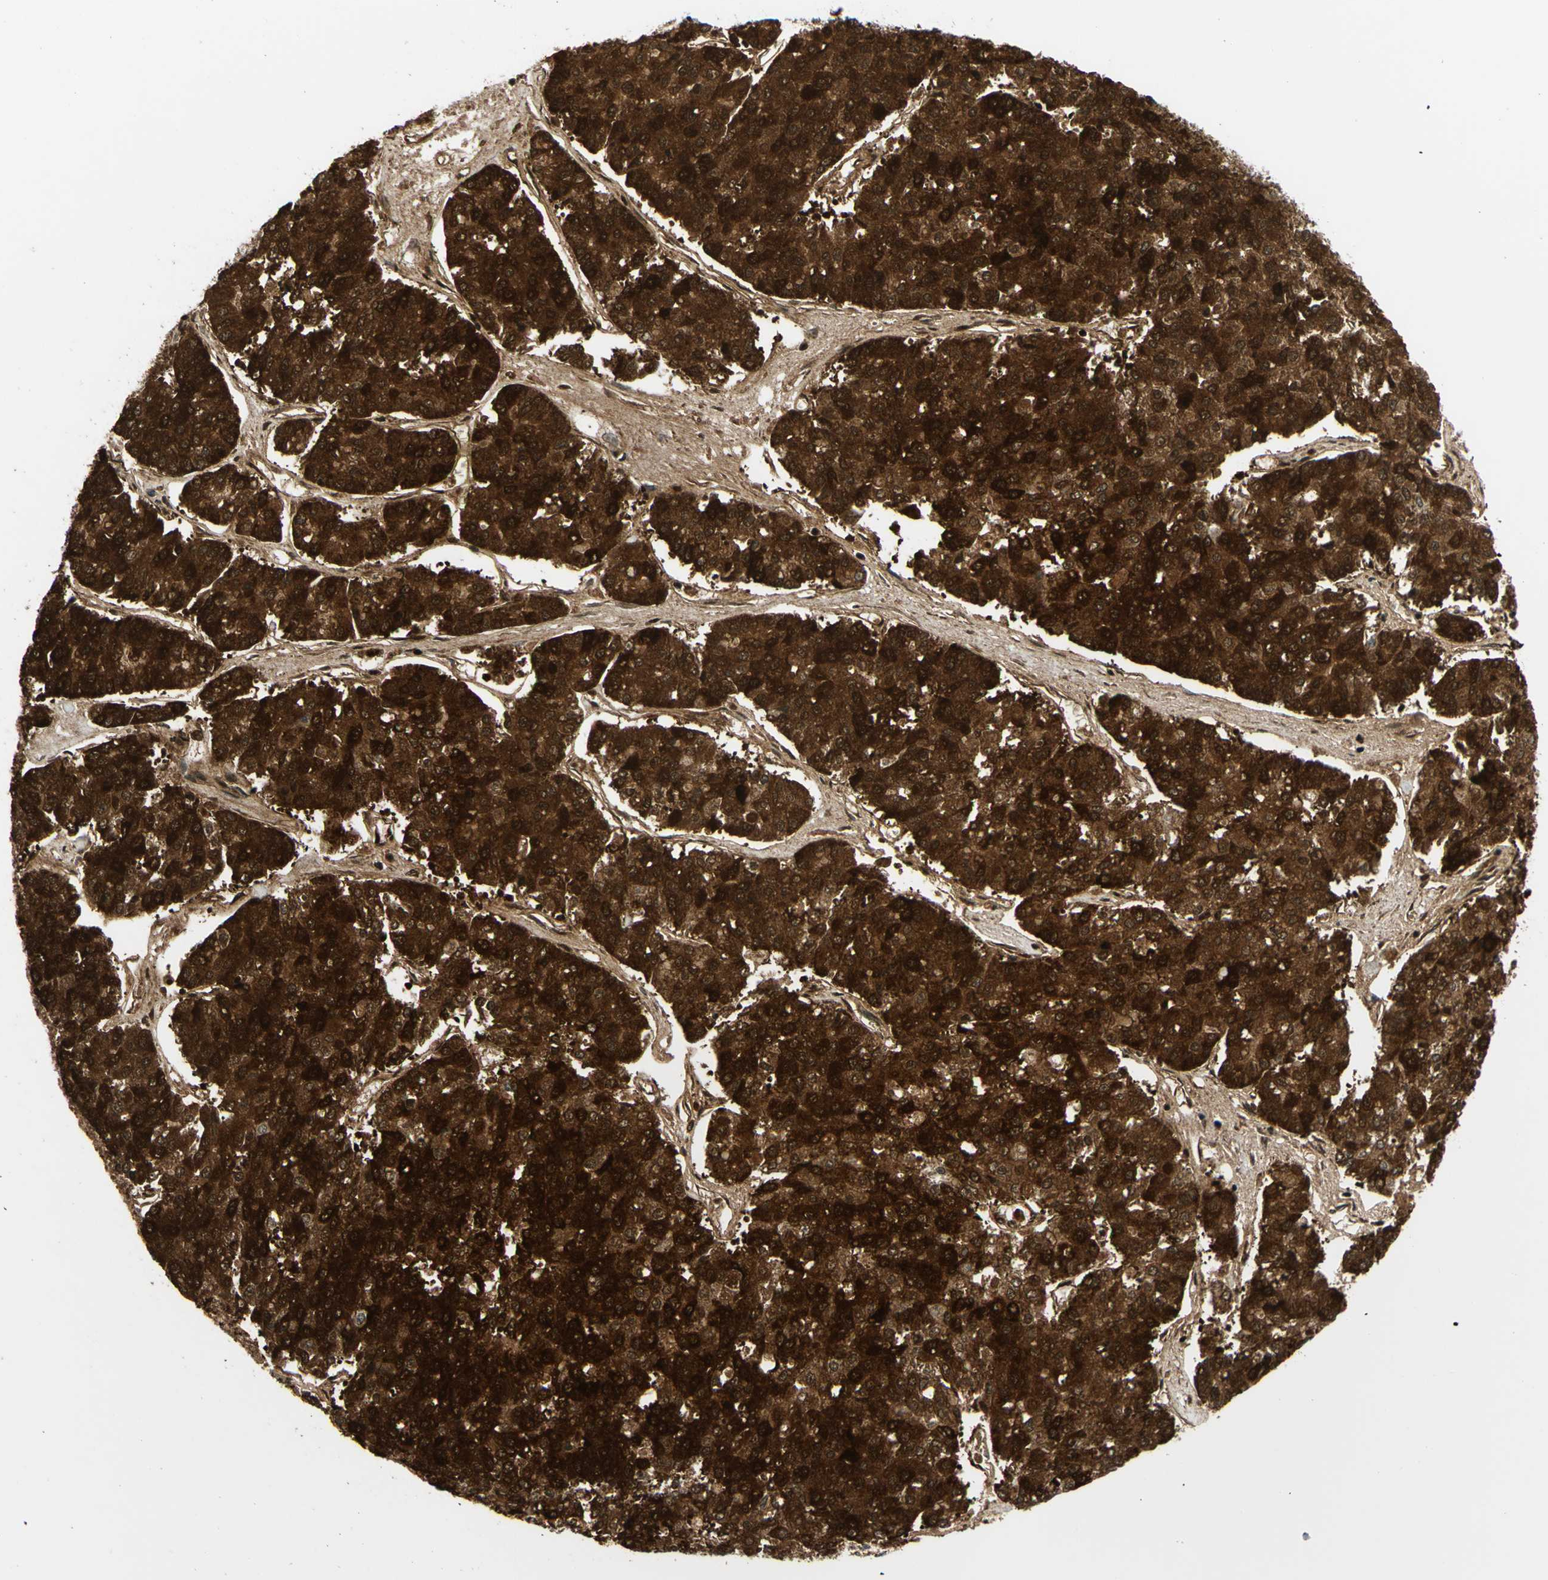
{"staining": {"intensity": "strong", "quantity": ">75%", "location": "cytoplasmic/membranous"}, "tissue": "pancreatic cancer", "cell_type": "Tumor cells", "image_type": "cancer", "snomed": [{"axis": "morphology", "description": "Adenocarcinoma, NOS"}, {"axis": "topography", "description": "Pancreas"}], "caption": "Adenocarcinoma (pancreatic) stained for a protein (brown) exhibits strong cytoplasmic/membranous positive staining in about >75% of tumor cells.", "gene": "MAVS", "patient": {"sex": "male", "age": 50}}